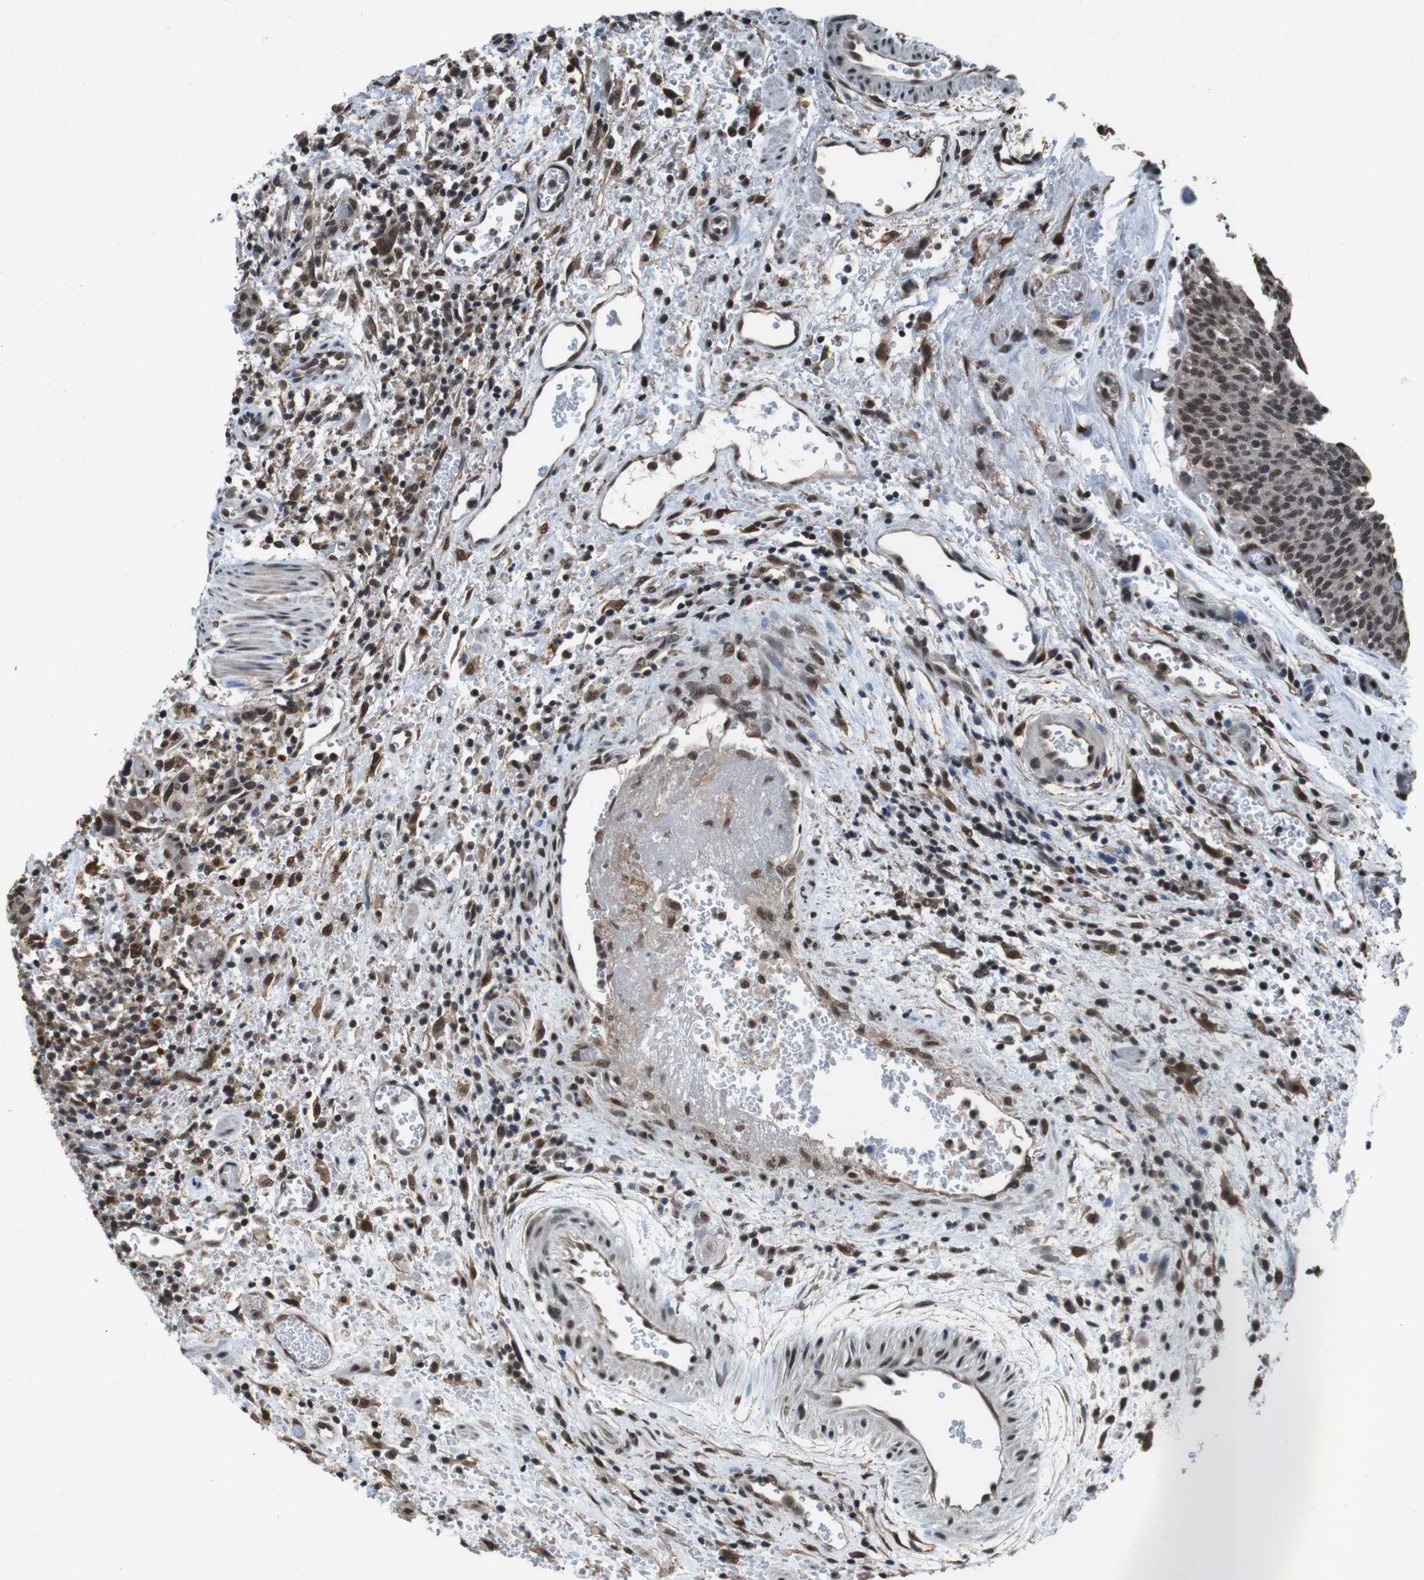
{"staining": {"intensity": "moderate", "quantity": ">75%", "location": "cytoplasmic/membranous,nuclear"}, "tissue": "urothelial cancer", "cell_type": "Tumor cells", "image_type": "cancer", "snomed": [{"axis": "morphology", "description": "Urothelial carcinoma, High grade"}, {"axis": "topography", "description": "Urinary bladder"}], "caption": "Immunohistochemistry (IHC) (DAB) staining of urothelial cancer displays moderate cytoplasmic/membranous and nuclear protein positivity in approximately >75% of tumor cells.", "gene": "NR4A2", "patient": {"sex": "male", "age": 35}}